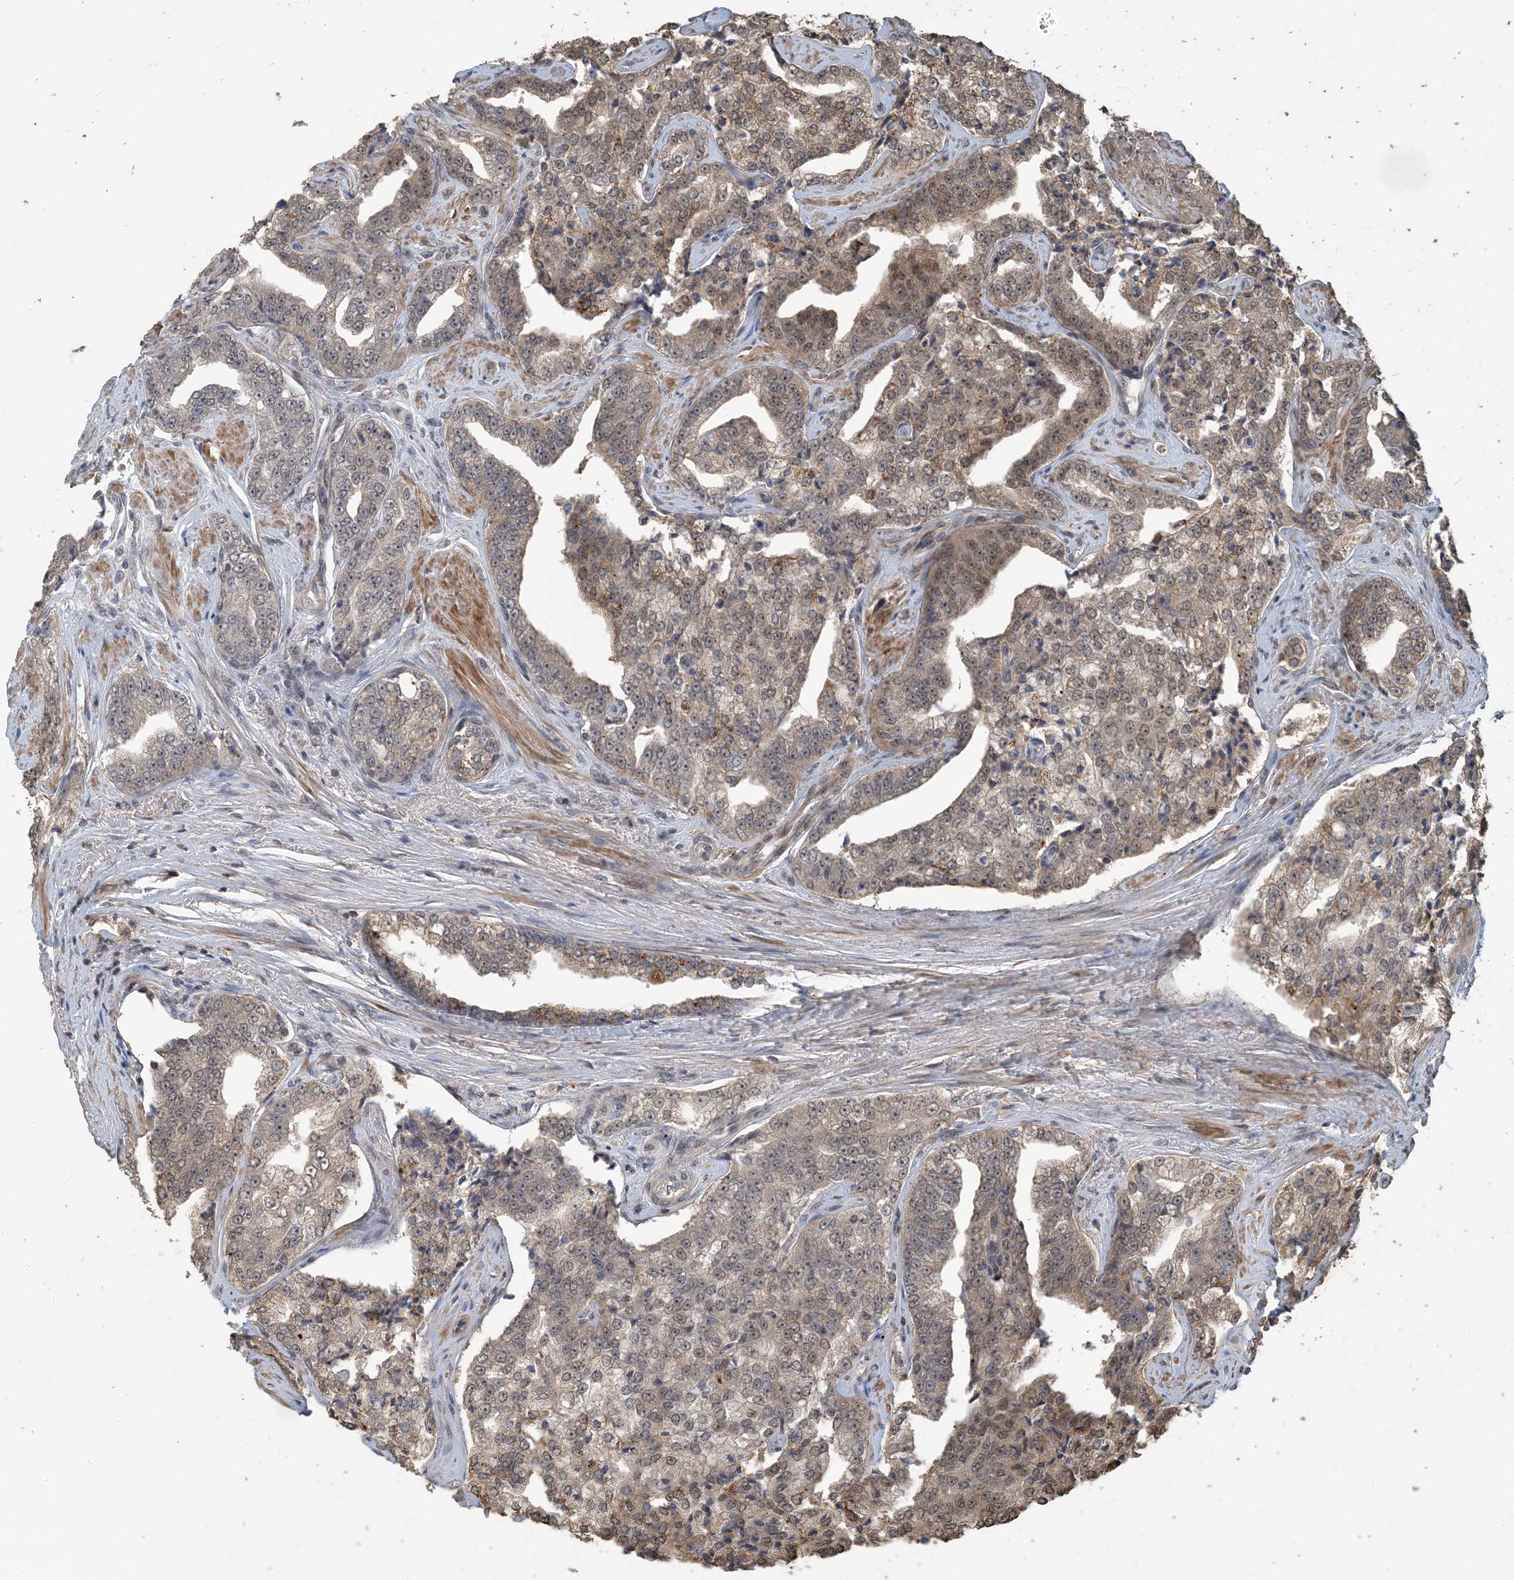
{"staining": {"intensity": "weak", "quantity": "25%-75%", "location": "cytoplasmic/membranous,nuclear"}, "tissue": "prostate cancer", "cell_type": "Tumor cells", "image_type": "cancer", "snomed": [{"axis": "morphology", "description": "Adenocarcinoma, High grade"}, {"axis": "topography", "description": "Prostate"}], "caption": "IHC image of neoplastic tissue: human adenocarcinoma (high-grade) (prostate) stained using IHC demonstrates low levels of weak protein expression localized specifically in the cytoplasmic/membranous and nuclear of tumor cells, appearing as a cytoplasmic/membranous and nuclear brown color.", "gene": "ZC3H12A", "patient": {"sex": "male", "age": 71}}